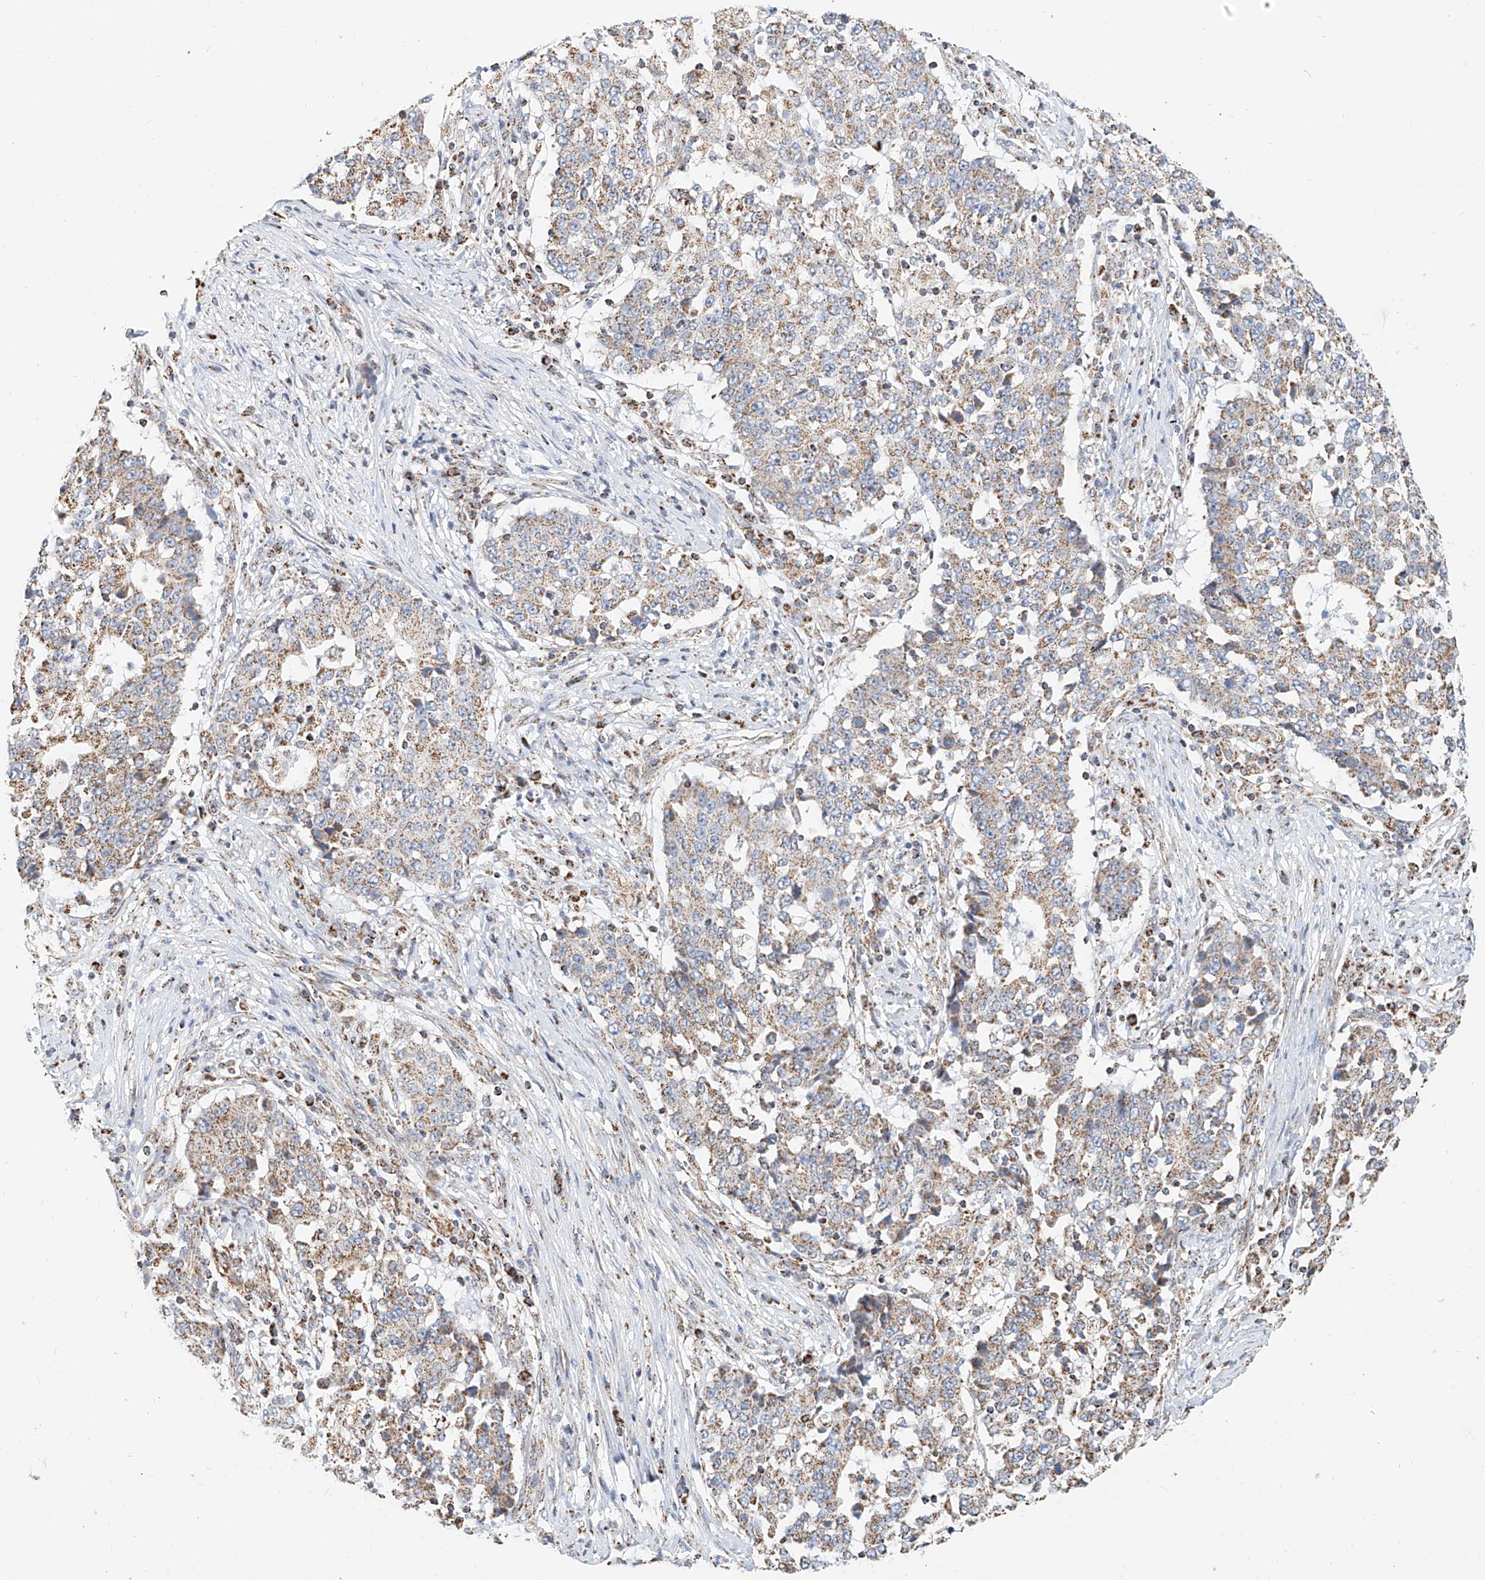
{"staining": {"intensity": "moderate", "quantity": ">75%", "location": "cytoplasmic/membranous"}, "tissue": "stomach cancer", "cell_type": "Tumor cells", "image_type": "cancer", "snomed": [{"axis": "morphology", "description": "Adenocarcinoma, NOS"}, {"axis": "topography", "description": "Stomach"}], "caption": "Brown immunohistochemical staining in stomach adenocarcinoma reveals moderate cytoplasmic/membranous staining in about >75% of tumor cells.", "gene": "NALCN", "patient": {"sex": "male", "age": 59}}